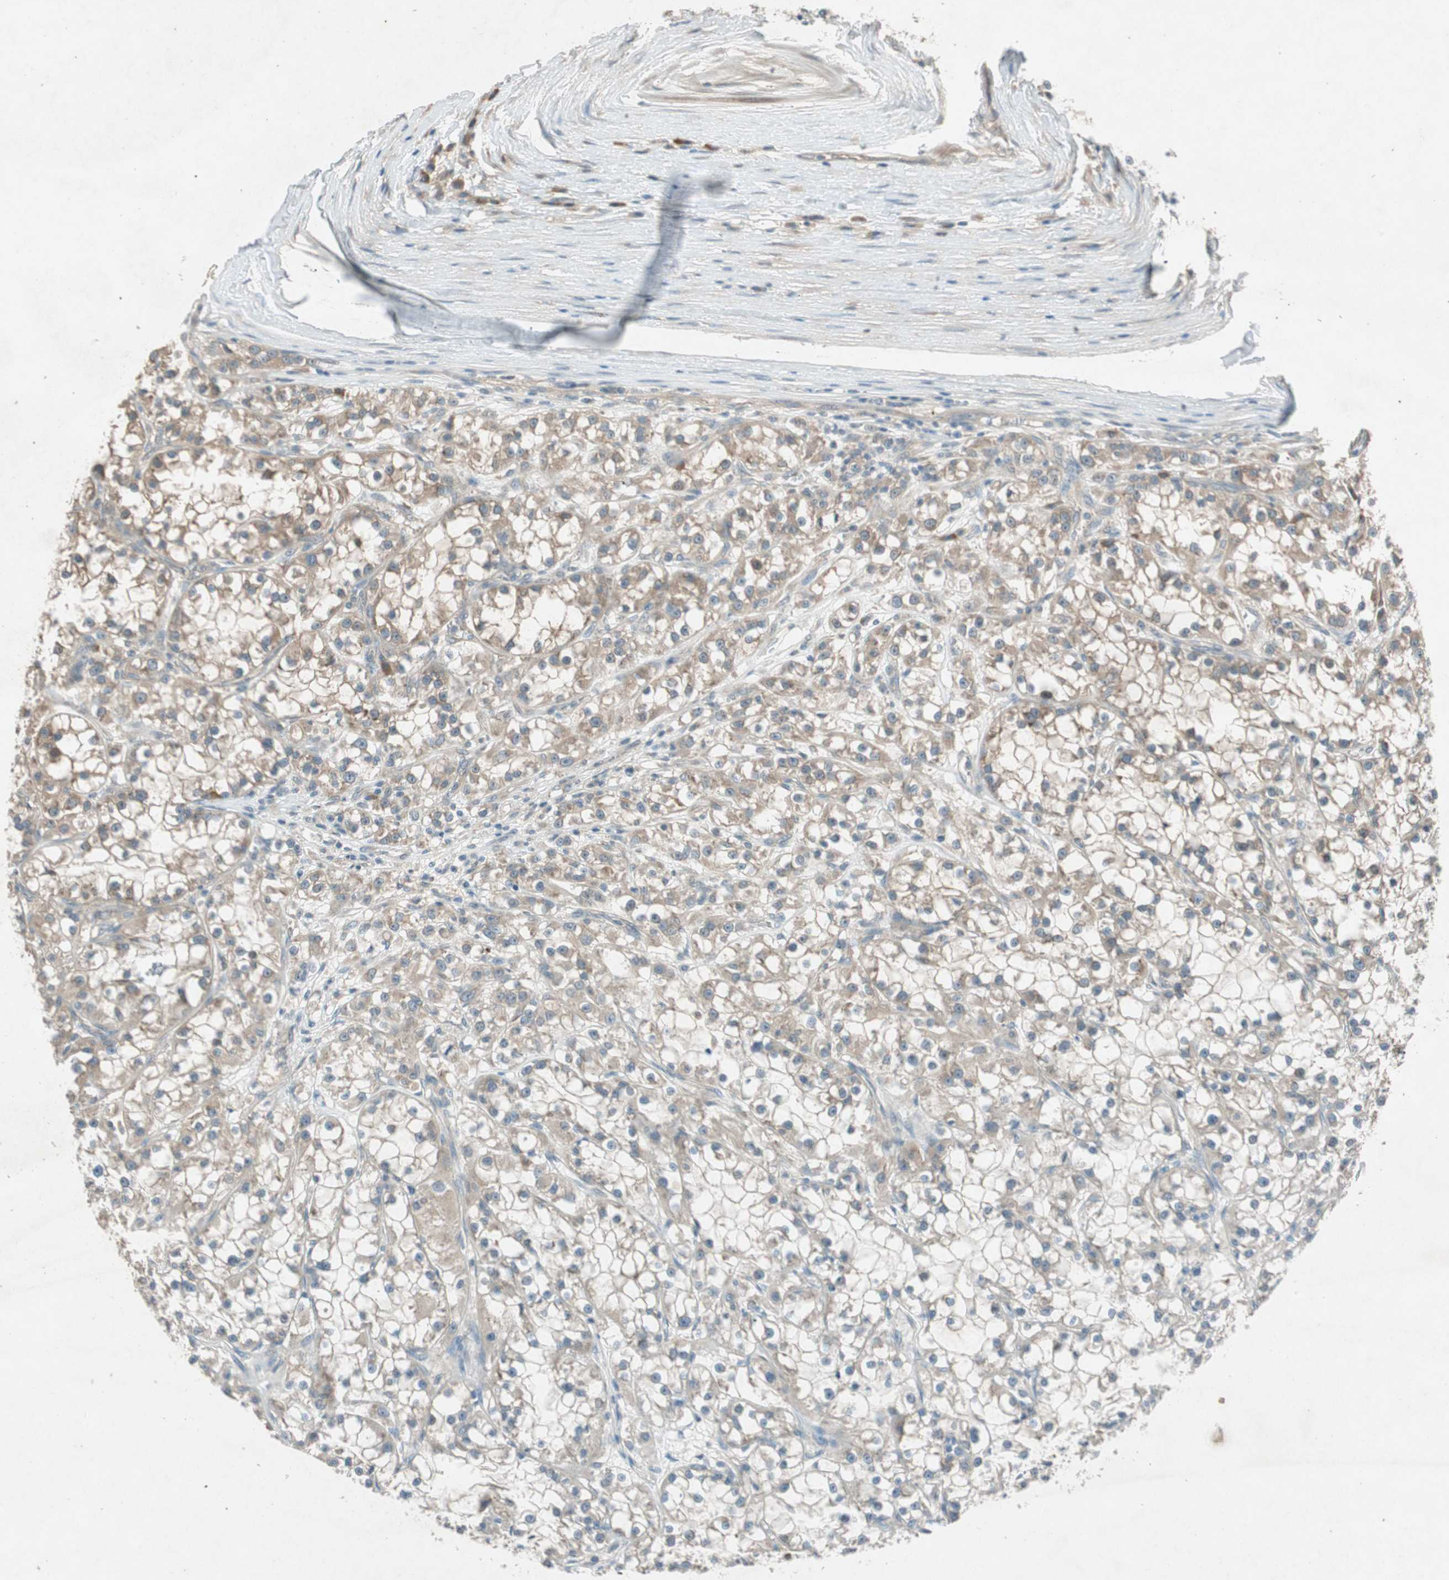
{"staining": {"intensity": "weak", "quantity": "25%-75%", "location": "cytoplasmic/membranous"}, "tissue": "renal cancer", "cell_type": "Tumor cells", "image_type": "cancer", "snomed": [{"axis": "morphology", "description": "Adenocarcinoma, NOS"}, {"axis": "topography", "description": "Kidney"}], "caption": "Brown immunohistochemical staining in adenocarcinoma (renal) shows weak cytoplasmic/membranous positivity in approximately 25%-75% of tumor cells.", "gene": "NCLN", "patient": {"sex": "female", "age": 52}}